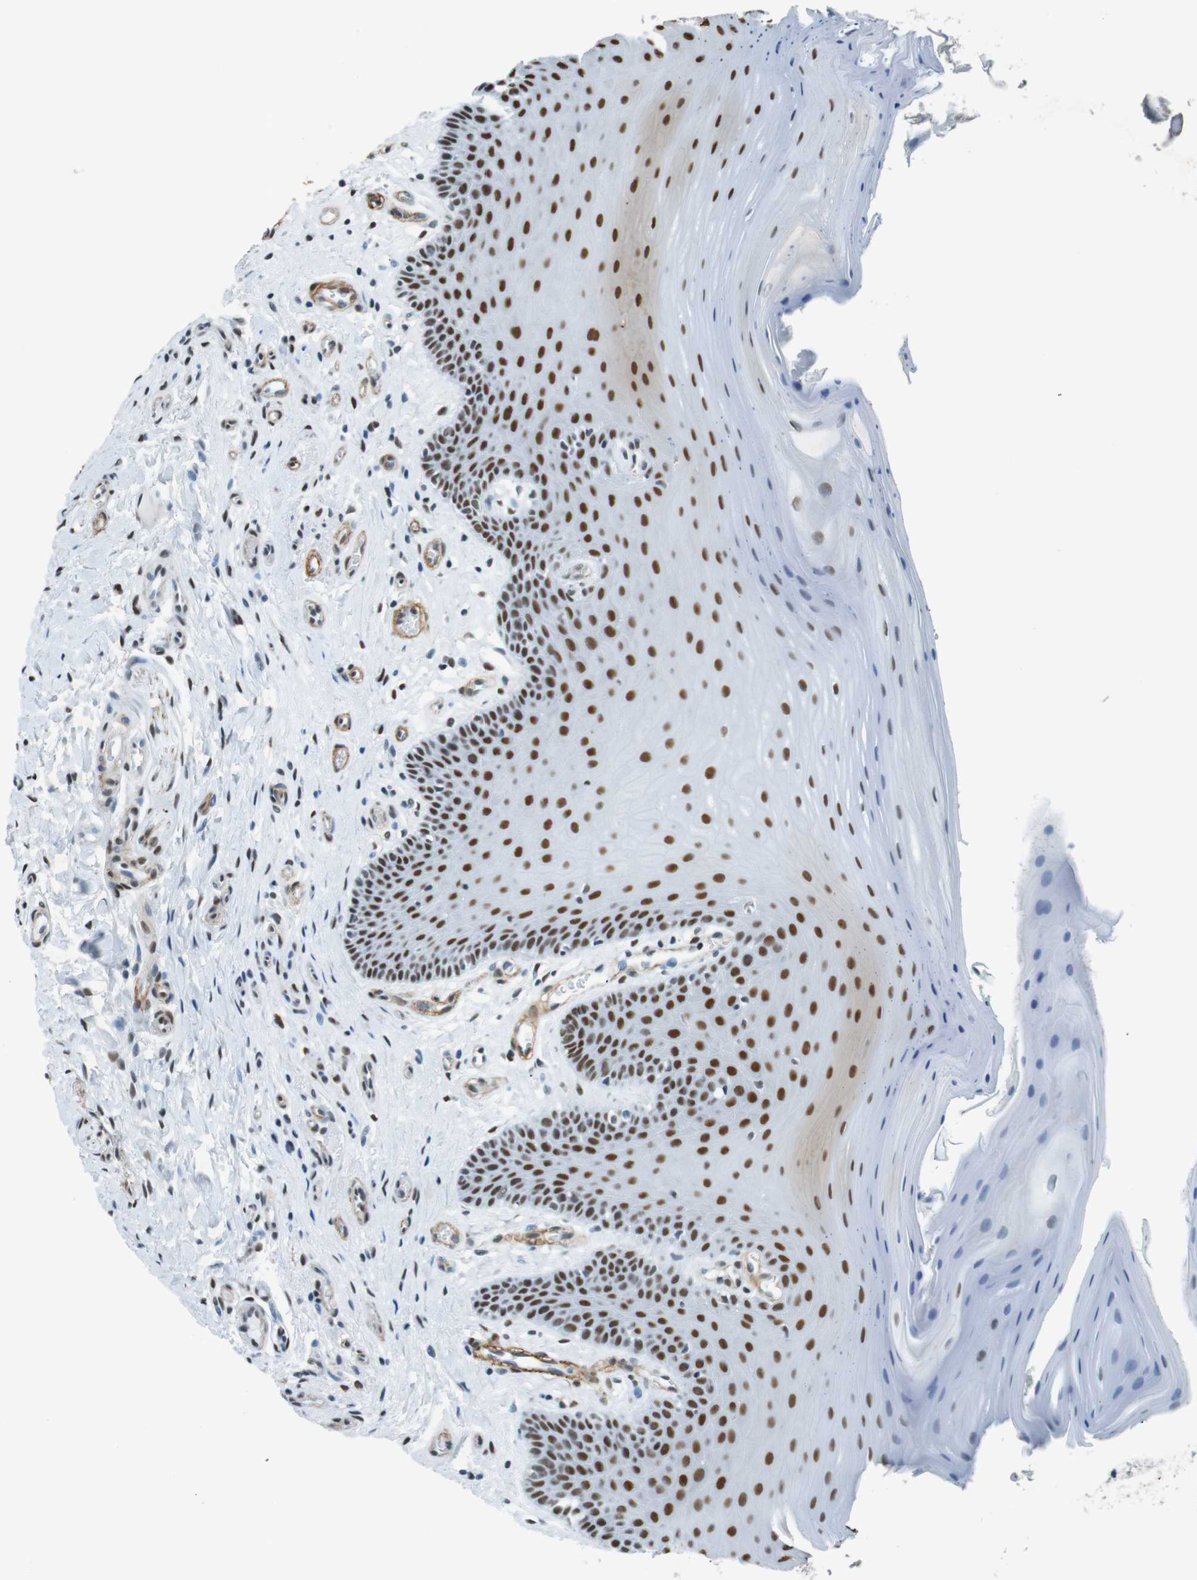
{"staining": {"intensity": "moderate", "quantity": ">75%", "location": "nuclear"}, "tissue": "oral mucosa", "cell_type": "Squamous epithelial cells", "image_type": "normal", "snomed": [{"axis": "morphology", "description": "Normal tissue, NOS"}, {"axis": "topography", "description": "Skeletal muscle"}, {"axis": "topography", "description": "Oral tissue"}], "caption": "The micrograph shows a brown stain indicating the presence of a protein in the nuclear of squamous epithelial cells in oral mucosa.", "gene": "HEXIM1", "patient": {"sex": "male", "age": 58}}